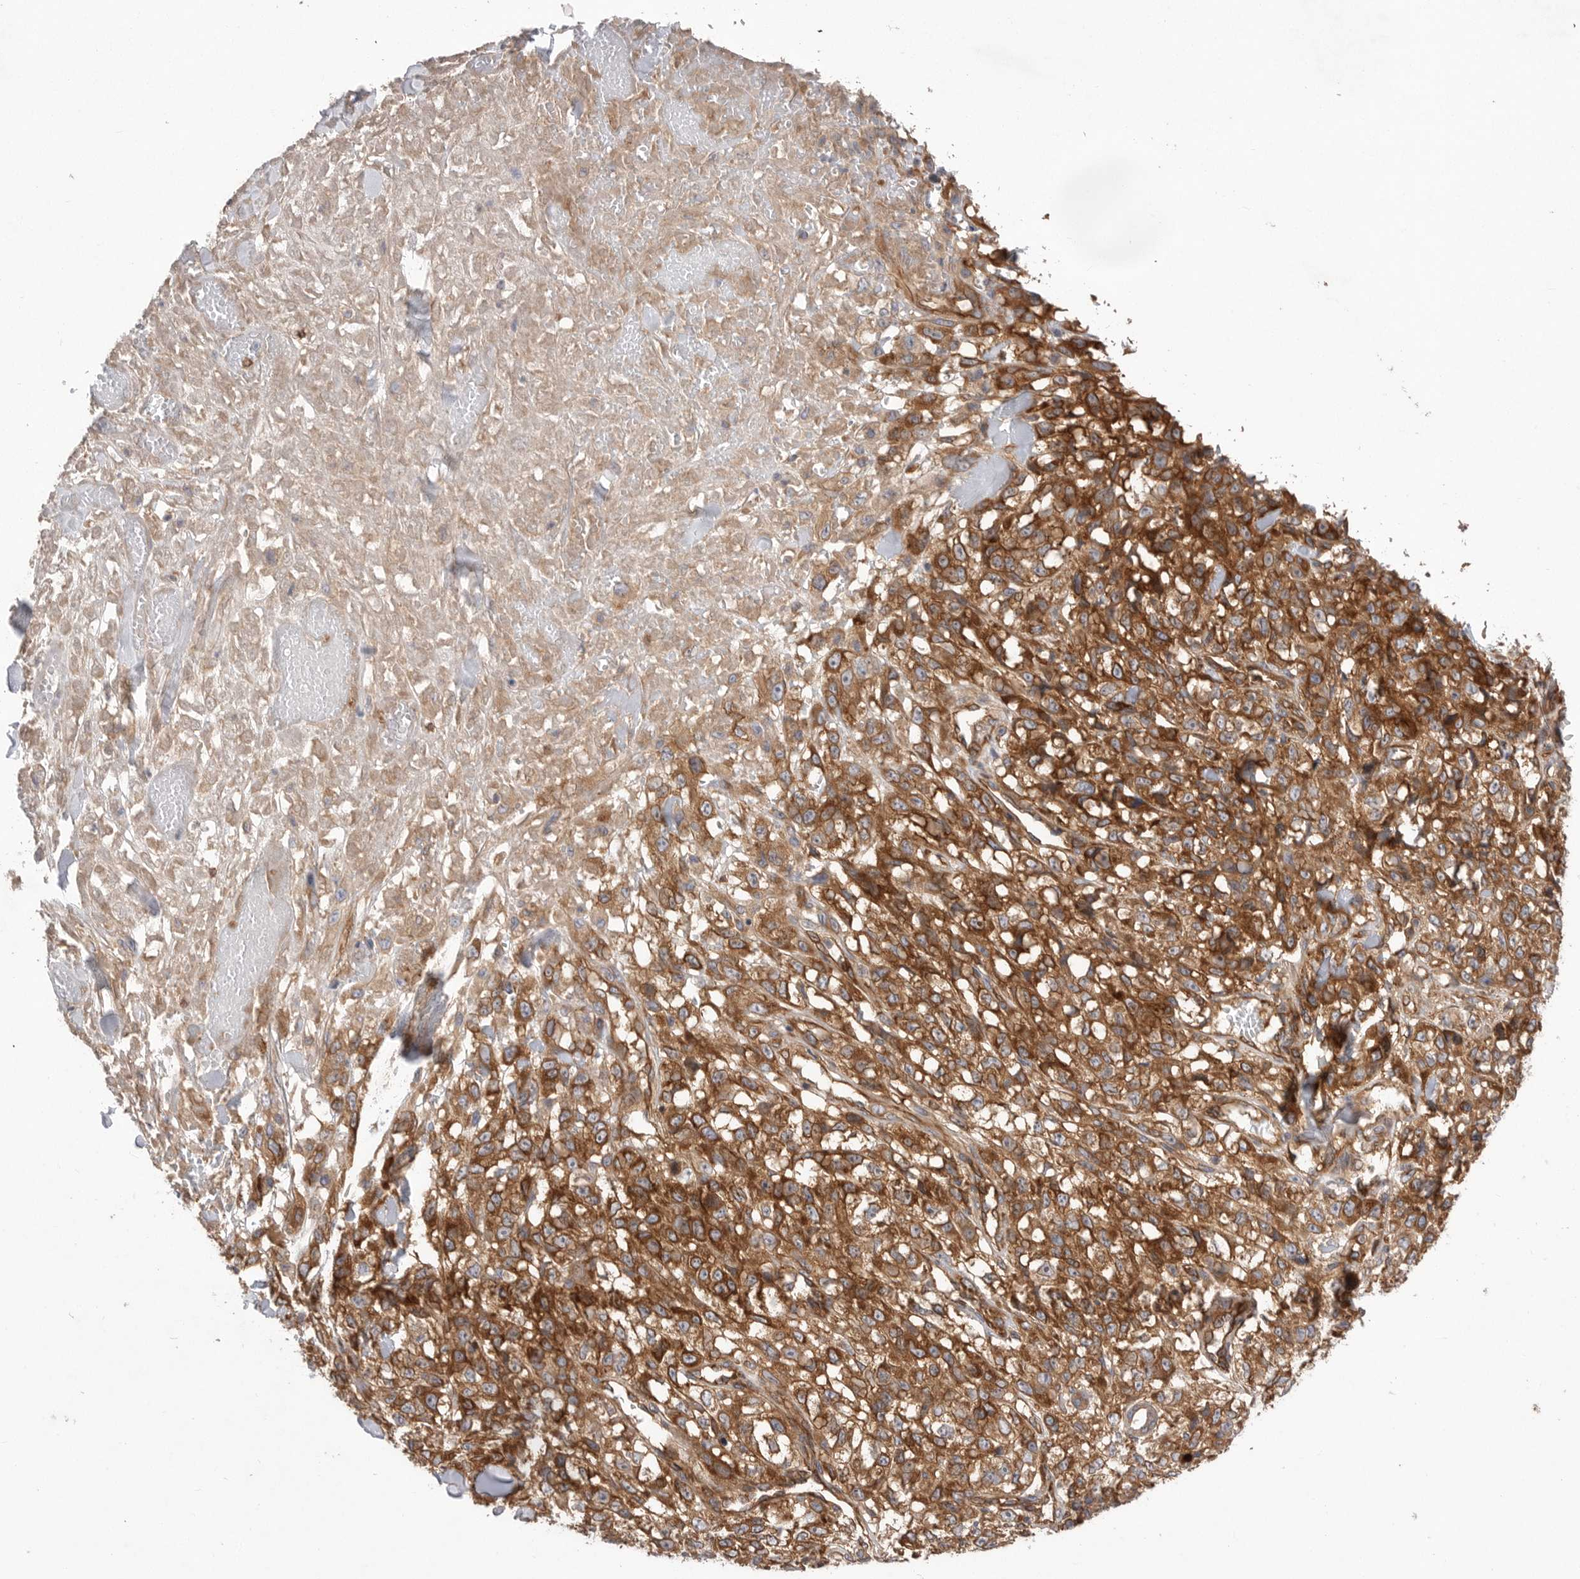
{"staining": {"intensity": "strong", "quantity": ">75%", "location": "cytoplasmic/membranous"}, "tissue": "melanoma", "cell_type": "Tumor cells", "image_type": "cancer", "snomed": [{"axis": "morphology", "description": "Malignant melanoma, Metastatic site"}, {"axis": "topography", "description": "Skin"}], "caption": "Immunohistochemical staining of melanoma demonstrates high levels of strong cytoplasmic/membranous protein staining in approximately >75% of tumor cells.", "gene": "PRKCH", "patient": {"sex": "female", "age": 72}}